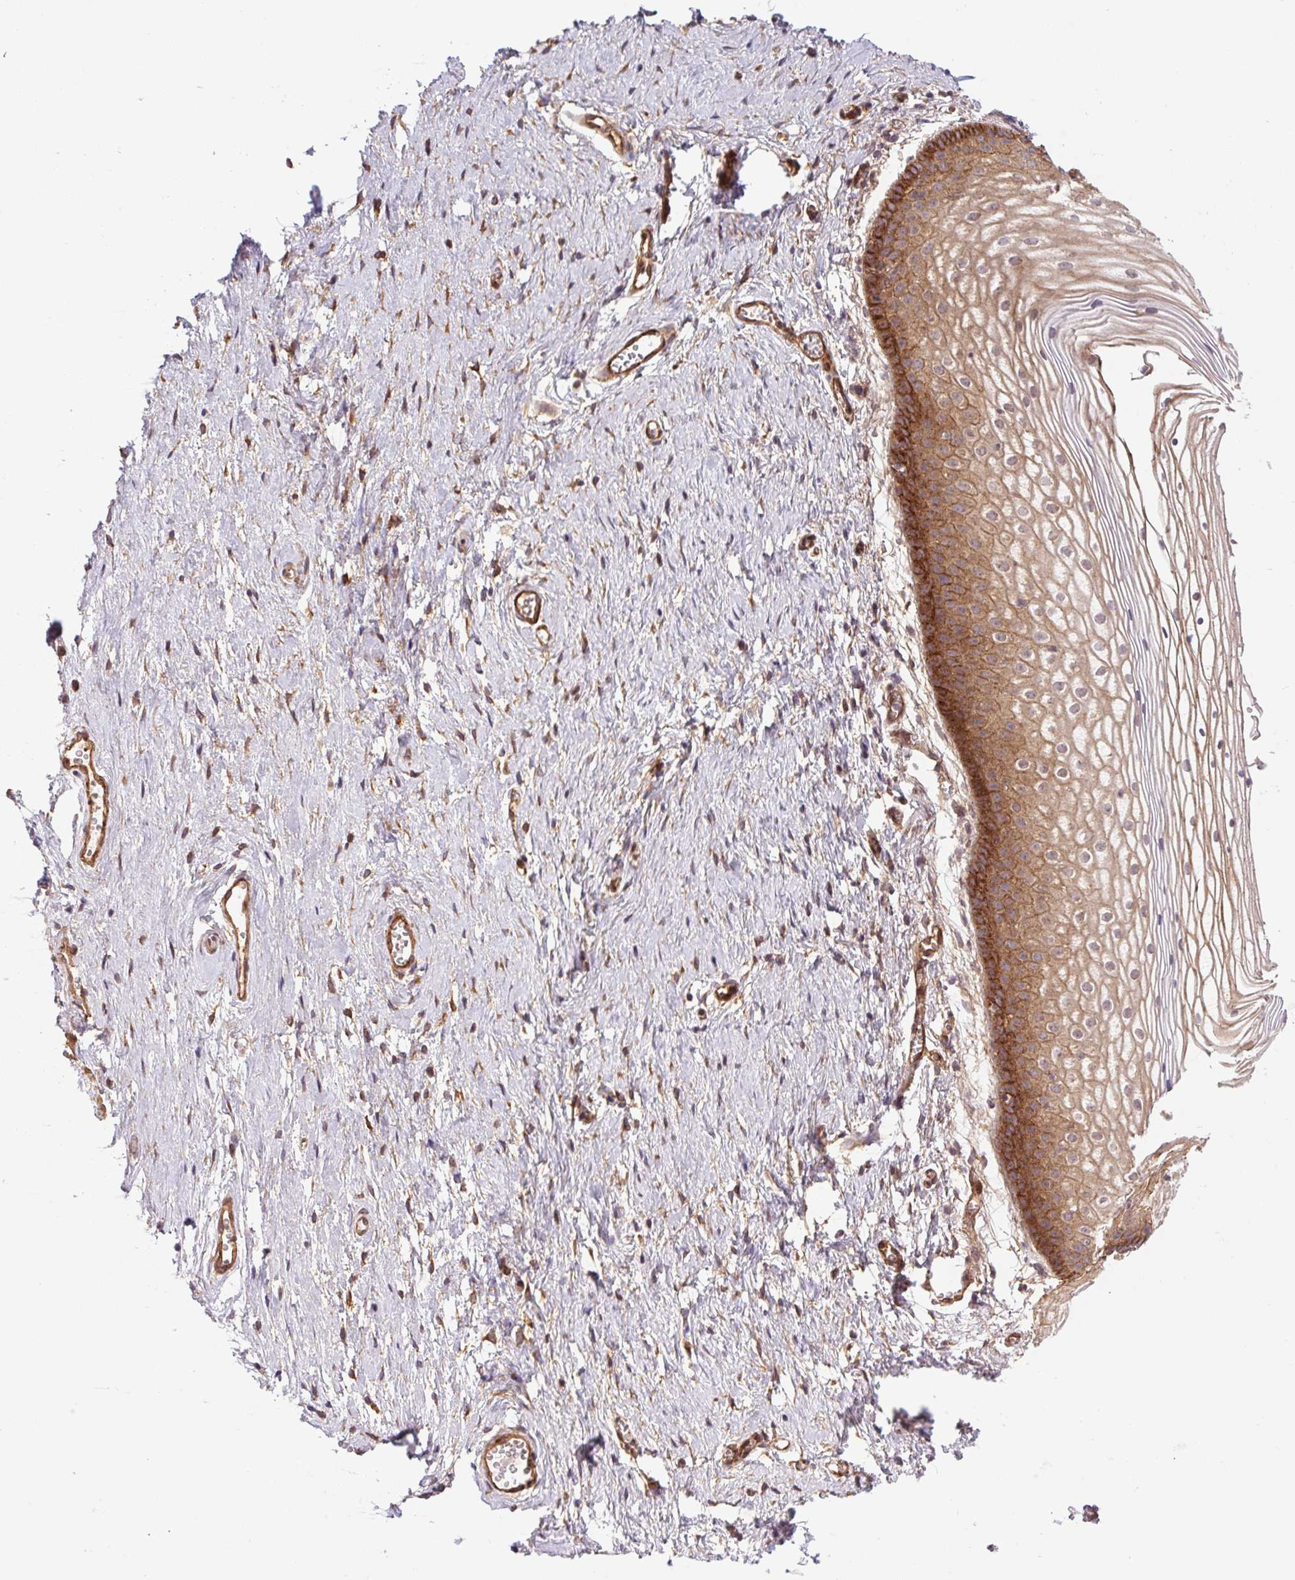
{"staining": {"intensity": "strong", "quantity": ">75%", "location": "cytoplasmic/membranous"}, "tissue": "vagina", "cell_type": "Squamous epithelial cells", "image_type": "normal", "snomed": [{"axis": "morphology", "description": "Normal tissue, NOS"}, {"axis": "topography", "description": "Vagina"}], "caption": "Immunohistochemistry micrograph of benign vagina: vagina stained using immunohistochemistry (IHC) reveals high levels of strong protein expression localized specifically in the cytoplasmic/membranous of squamous epithelial cells, appearing as a cytoplasmic/membranous brown color.", "gene": "SEPTIN10", "patient": {"sex": "female", "age": 56}}